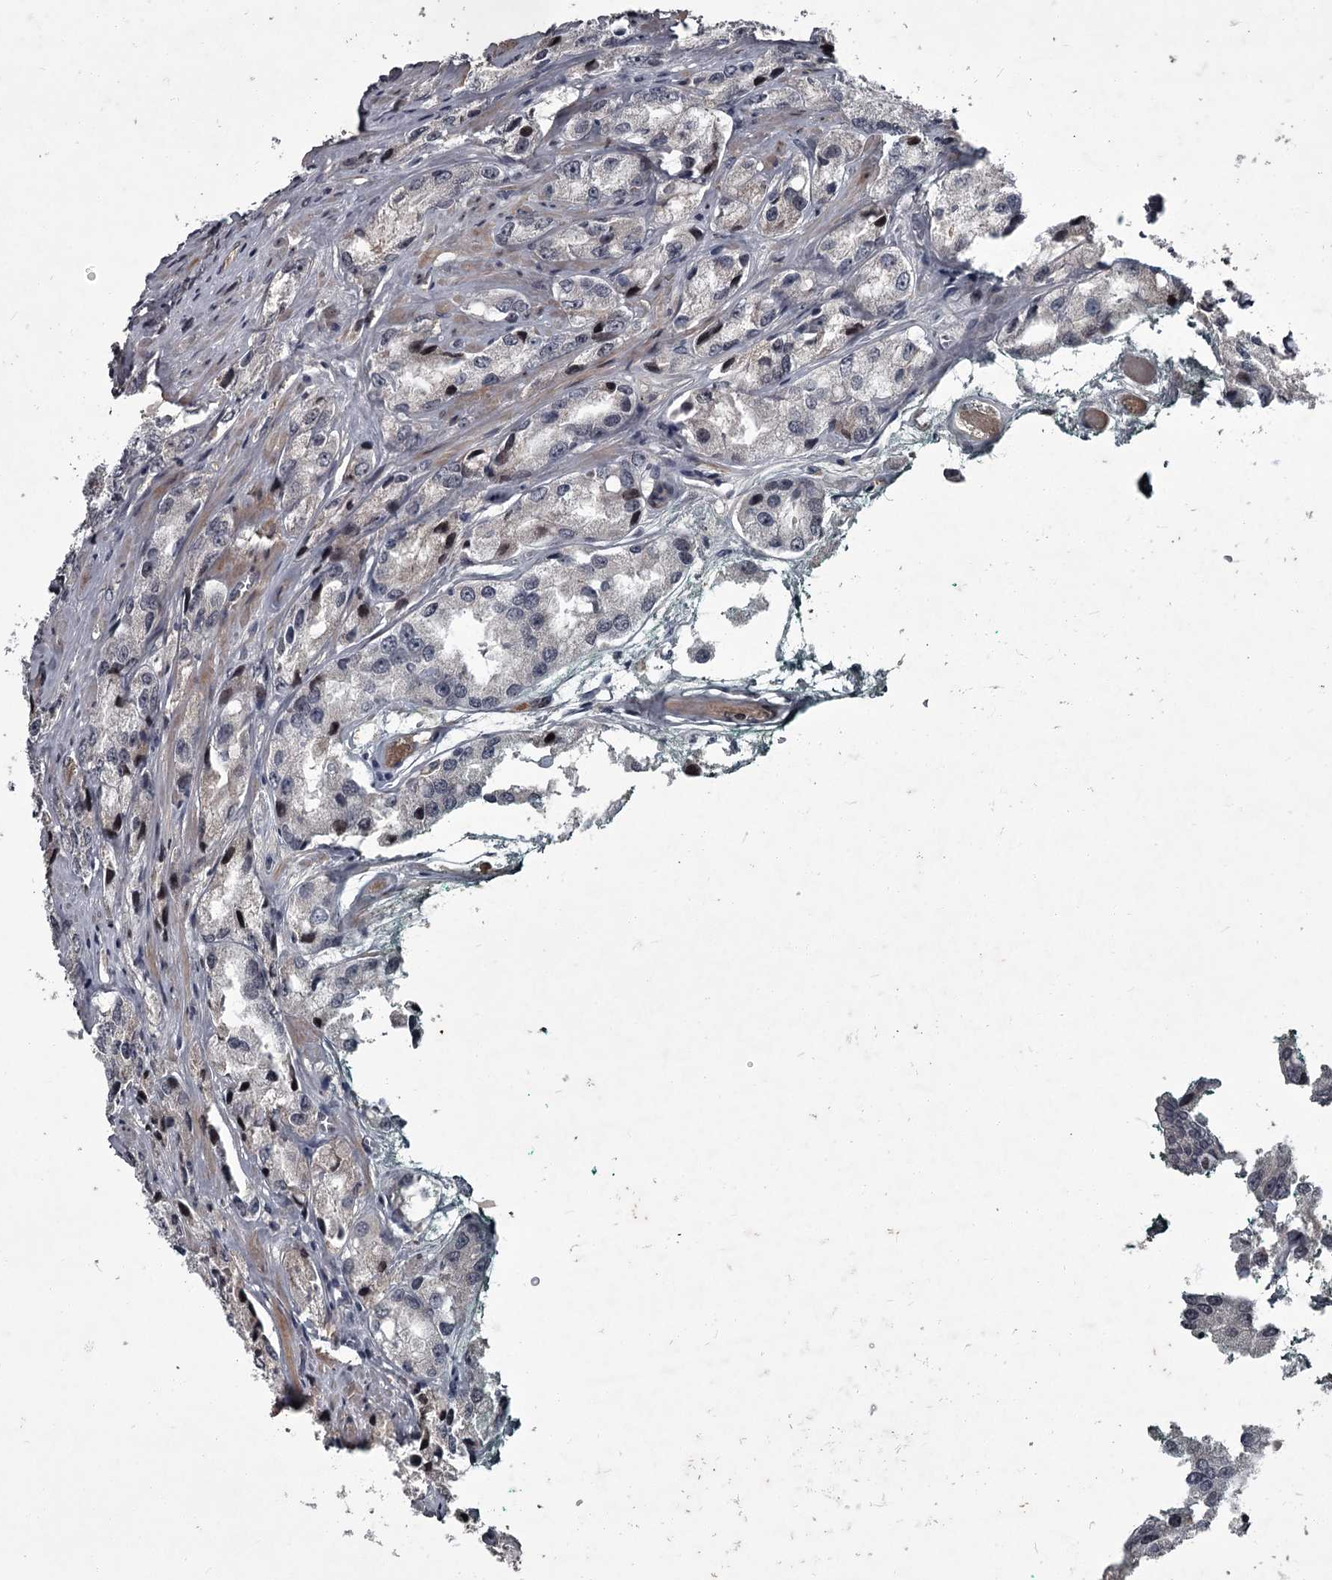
{"staining": {"intensity": "negative", "quantity": "none", "location": "none"}, "tissue": "prostate cancer", "cell_type": "Tumor cells", "image_type": "cancer", "snomed": [{"axis": "morphology", "description": "Adenocarcinoma, High grade"}, {"axis": "topography", "description": "Prostate"}], "caption": "Immunohistochemistry (IHC) histopathology image of neoplastic tissue: human prostate cancer (high-grade adenocarcinoma) stained with DAB reveals no significant protein staining in tumor cells.", "gene": "FLVCR2", "patient": {"sex": "male", "age": 66}}